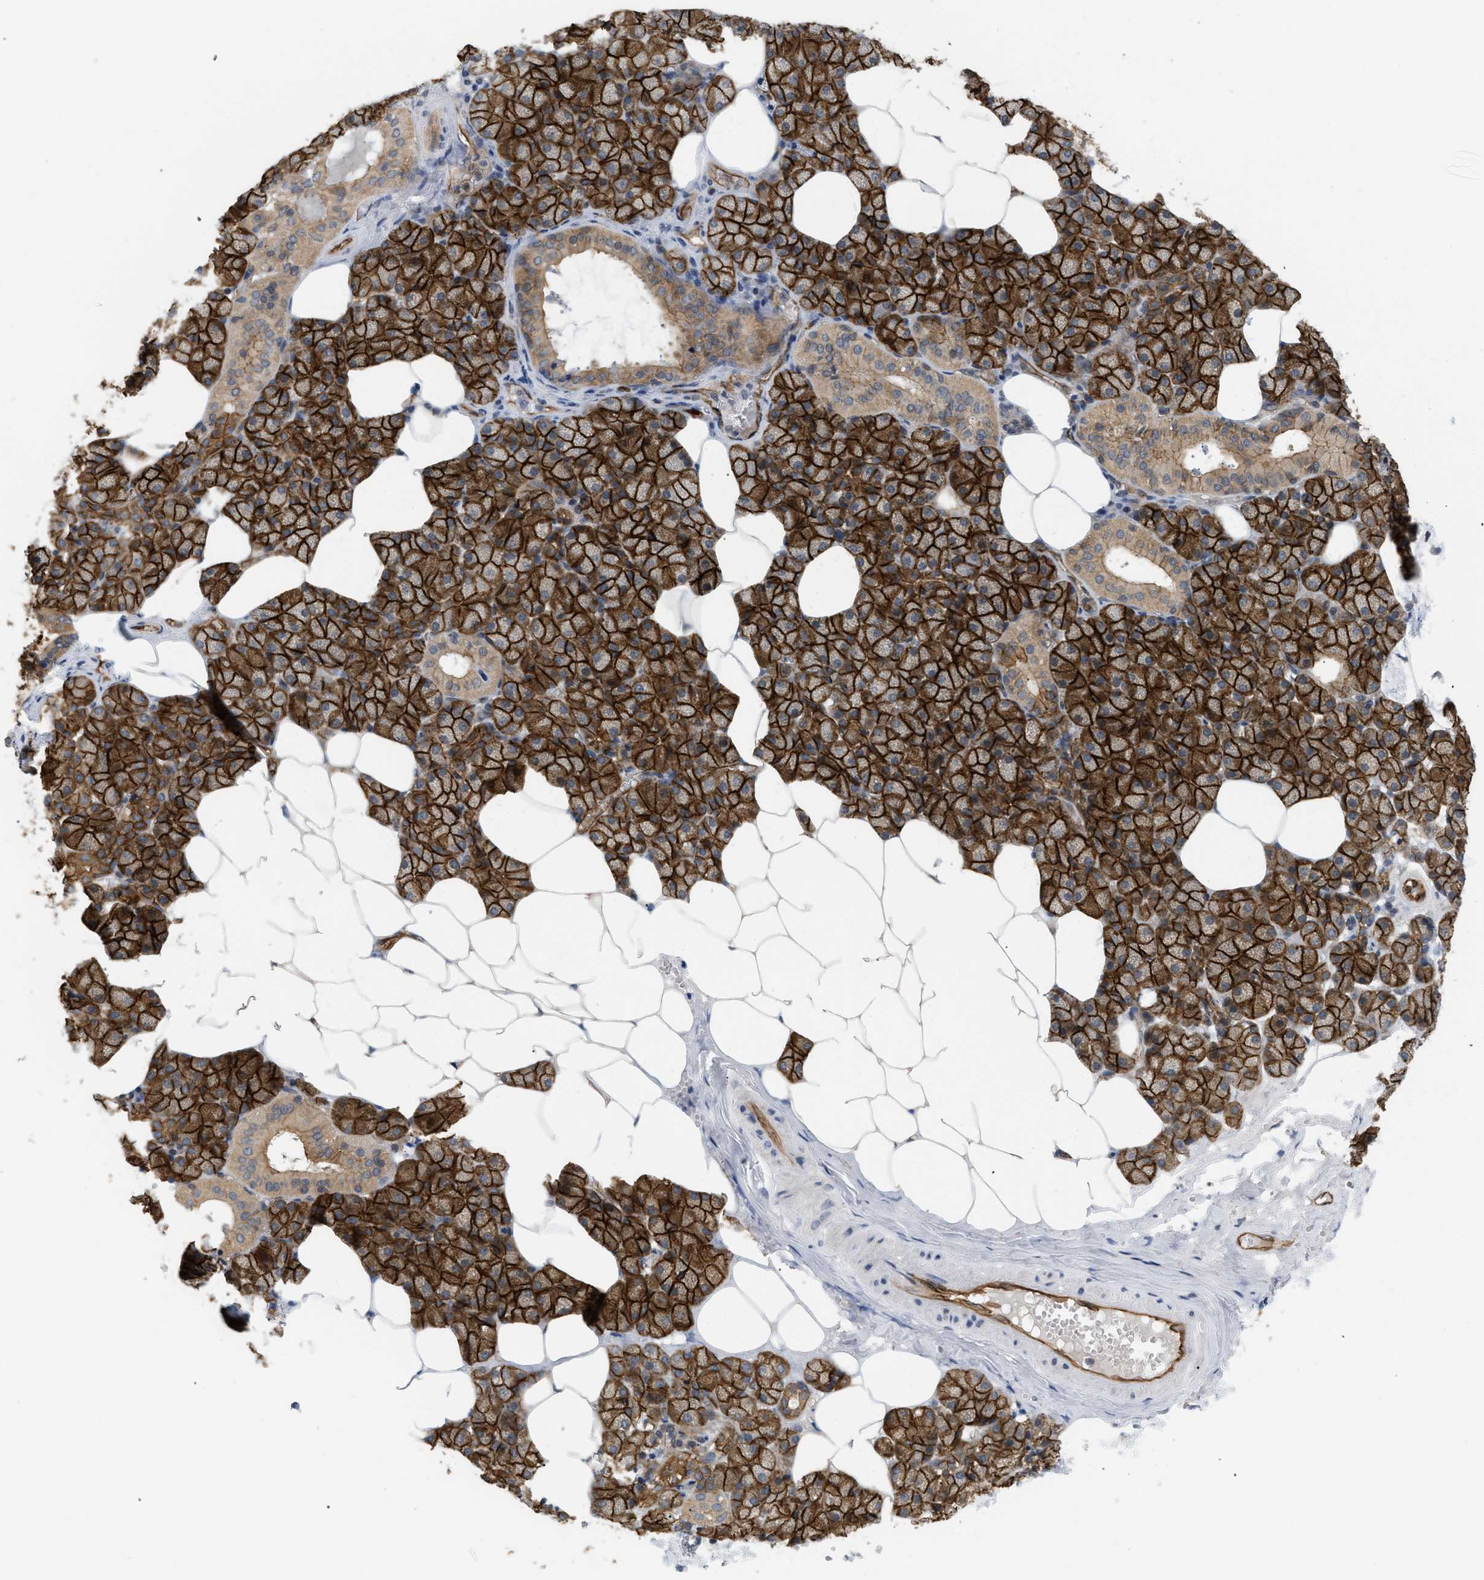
{"staining": {"intensity": "strong", "quantity": ">75%", "location": "cytoplasmic/membranous"}, "tissue": "salivary gland", "cell_type": "Glandular cells", "image_type": "normal", "snomed": [{"axis": "morphology", "description": "Normal tissue, NOS"}, {"axis": "topography", "description": "Salivary gland"}], "caption": "Immunohistochemistry staining of normal salivary gland, which reveals high levels of strong cytoplasmic/membranous expression in about >75% of glandular cells indicating strong cytoplasmic/membranous protein staining. The staining was performed using DAB (brown) for protein detection and nuclei were counterstained in hematoxylin (blue).", "gene": "PALMD", "patient": {"sex": "male", "age": 62}}